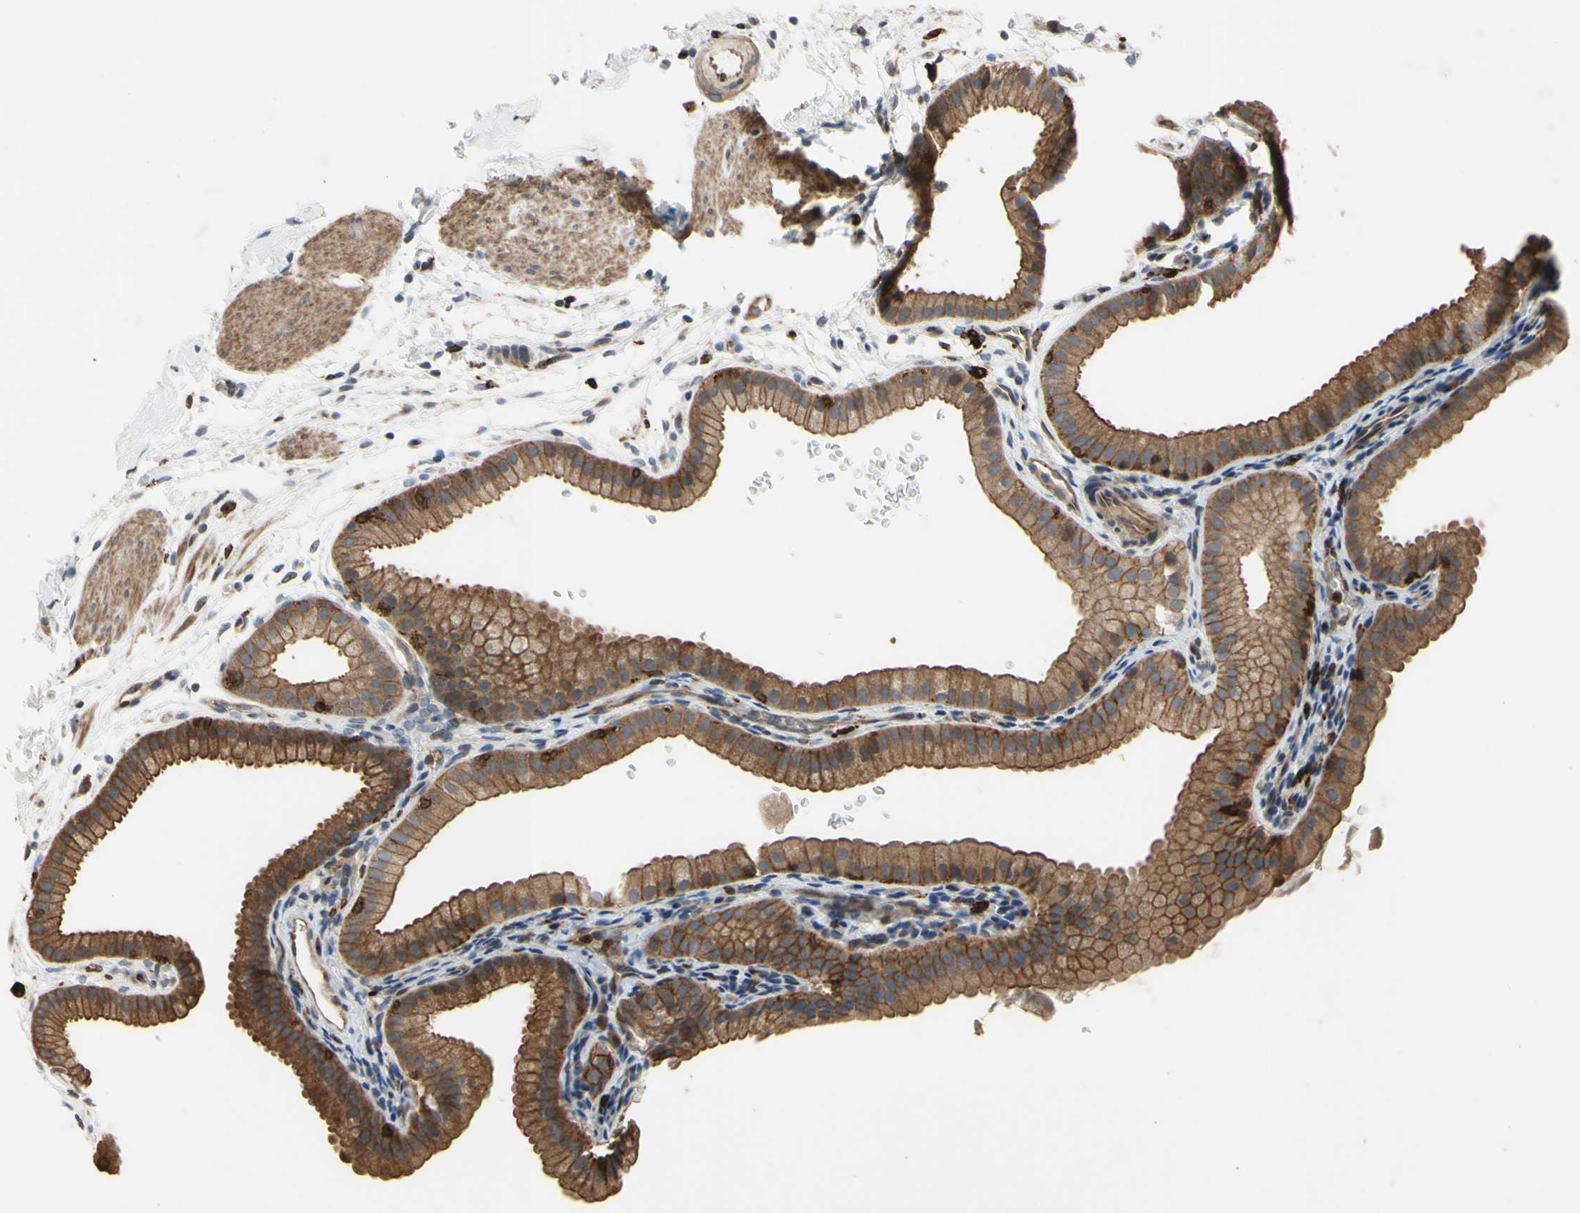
{"staining": {"intensity": "moderate", "quantity": ">75%", "location": "cytoplasmic/membranous"}, "tissue": "gallbladder", "cell_type": "Glandular cells", "image_type": "normal", "snomed": [{"axis": "morphology", "description": "Normal tissue, NOS"}, {"axis": "topography", "description": "Gallbladder"}], "caption": "Immunohistochemistry (DAB (3,3'-diaminobenzidine)) staining of benign human gallbladder shows moderate cytoplasmic/membranous protein positivity in approximately >75% of glandular cells. The staining was performed using DAB, with brown indicating positive protein expression. Nuclei are stained blue with hematoxylin.", "gene": "PLXNA2", "patient": {"sex": "female", "age": 64}}